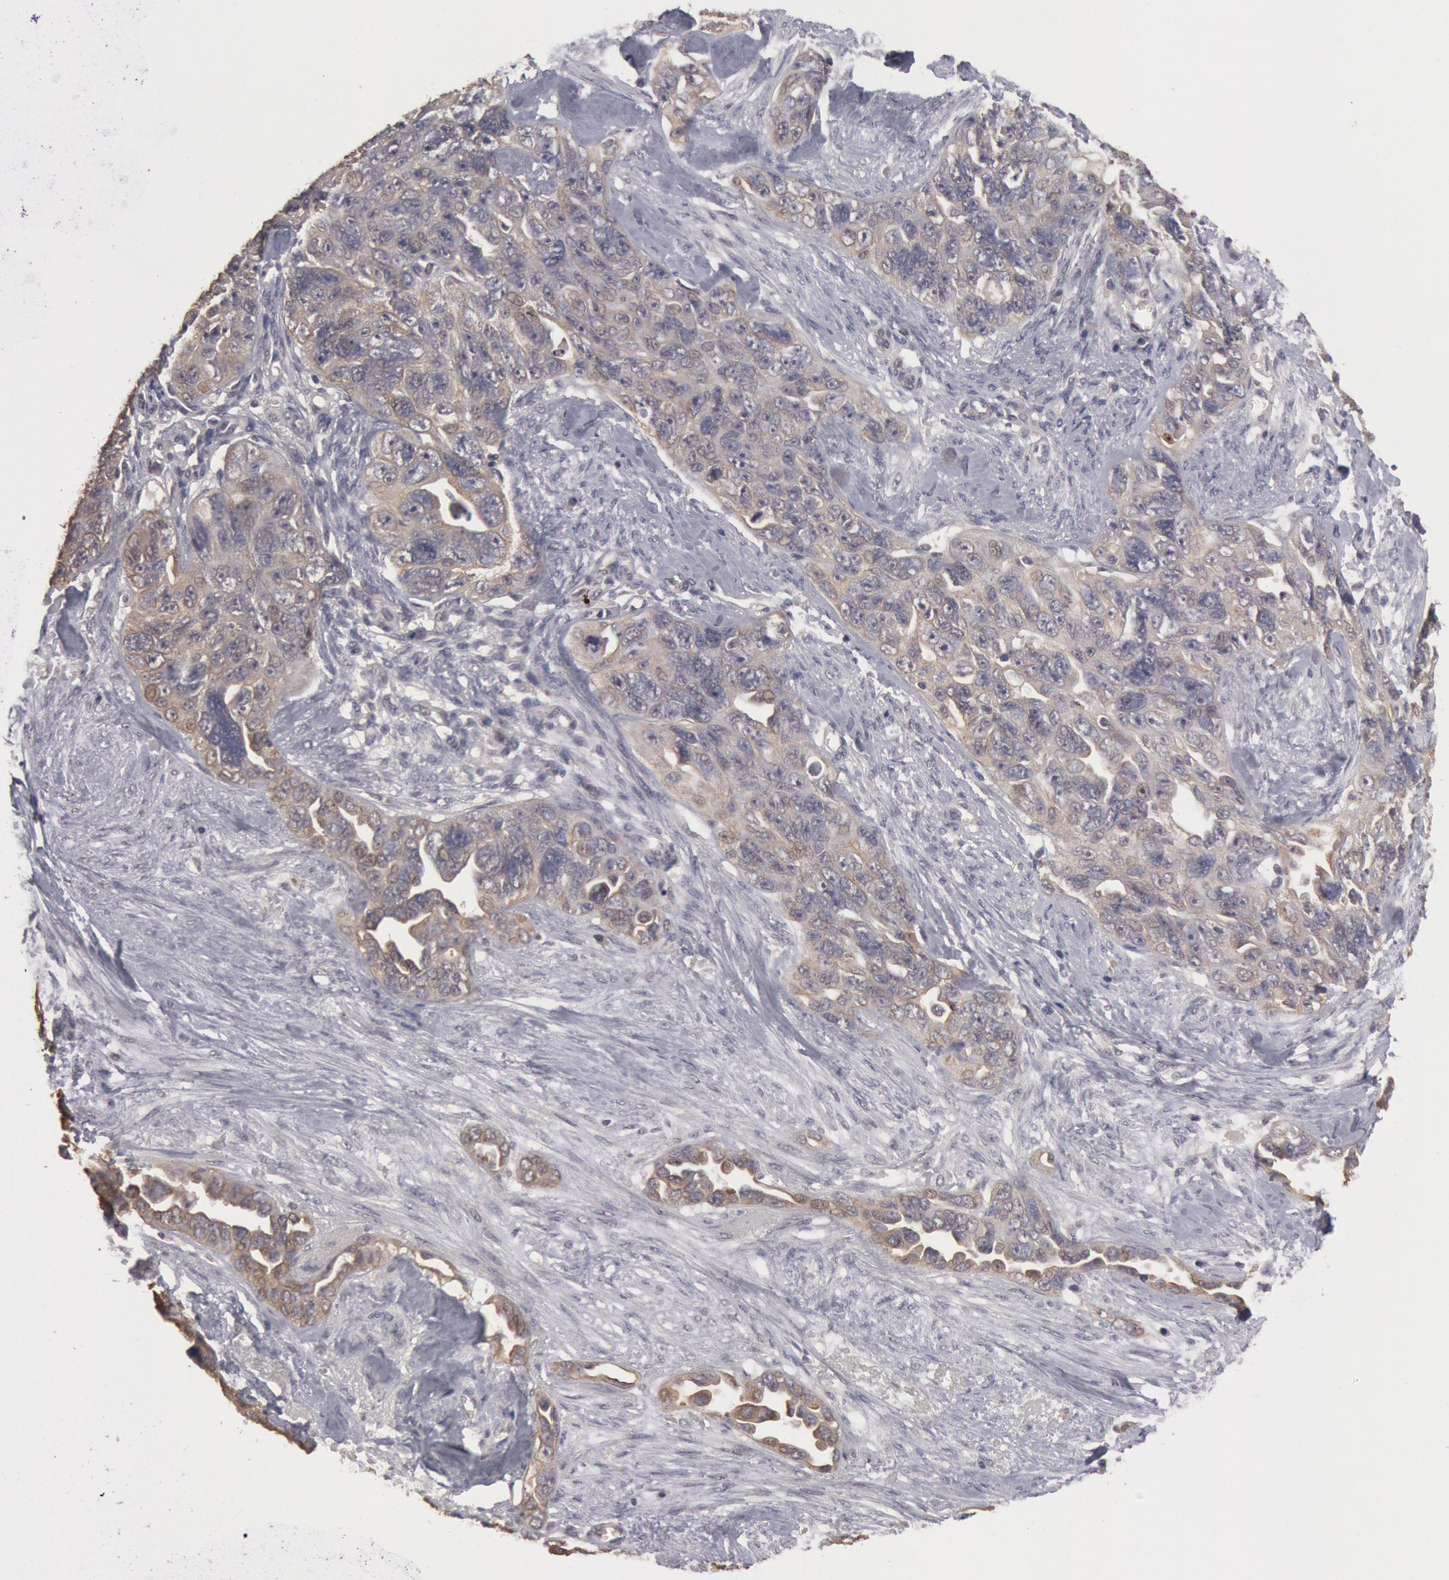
{"staining": {"intensity": "weak", "quantity": ">75%", "location": "cytoplasmic/membranous"}, "tissue": "ovarian cancer", "cell_type": "Tumor cells", "image_type": "cancer", "snomed": [{"axis": "morphology", "description": "Cystadenocarcinoma, serous, NOS"}, {"axis": "topography", "description": "Ovary"}], "caption": "The photomicrograph demonstrates staining of serous cystadenocarcinoma (ovarian), revealing weak cytoplasmic/membranous protein expression (brown color) within tumor cells. (Brightfield microscopy of DAB IHC at high magnification).", "gene": "ZFP36L1", "patient": {"sex": "female", "age": 63}}